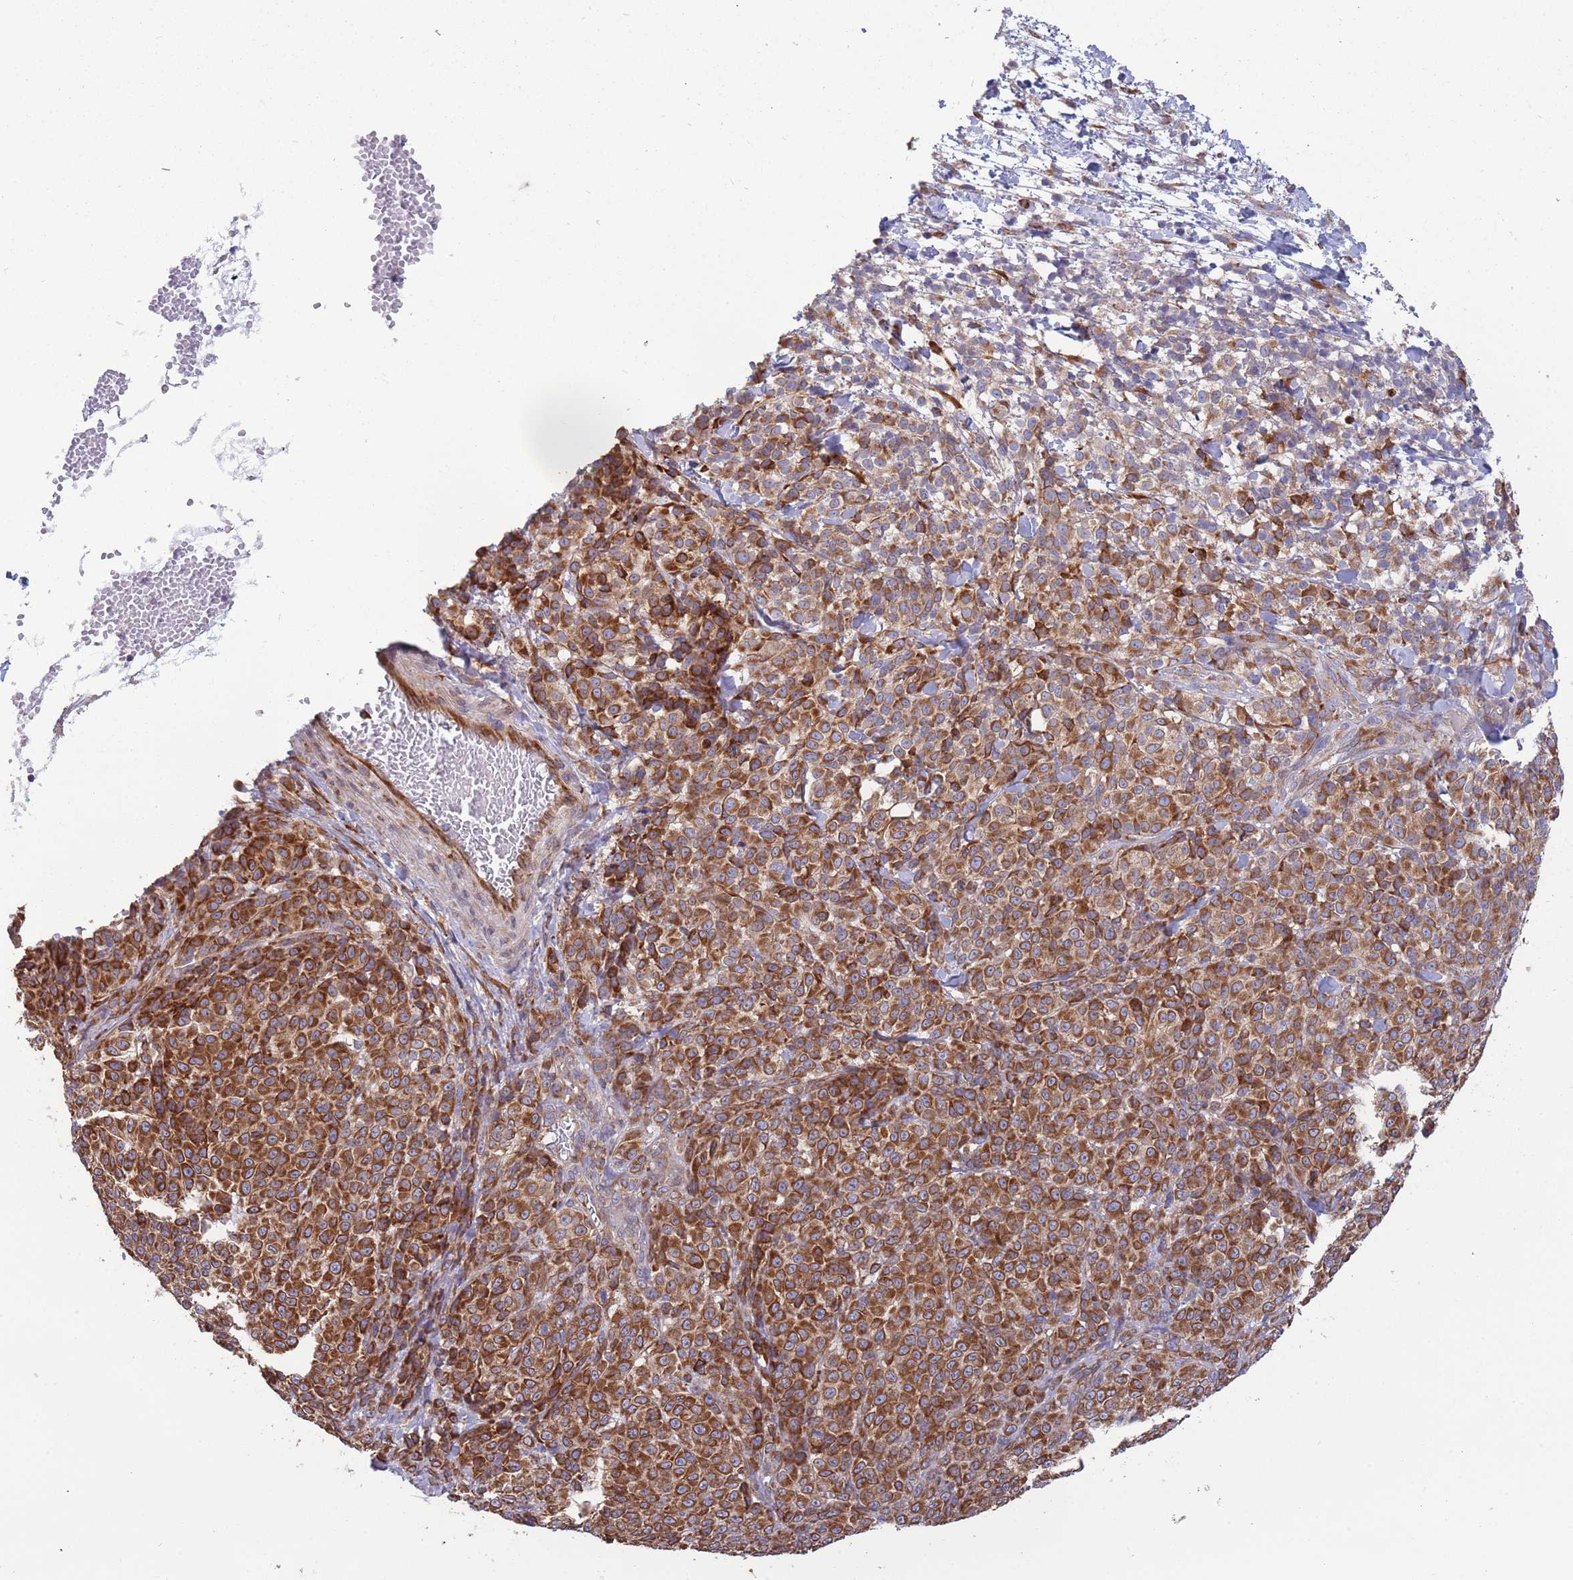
{"staining": {"intensity": "strong", "quantity": ">75%", "location": "cytoplasmic/membranous"}, "tissue": "melanoma", "cell_type": "Tumor cells", "image_type": "cancer", "snomed": [{"axis": "morphology", "description": "Normal tissue, NOS"}, {"axis": "morphology", "description": "Malignant melanoma, NOS"}, {"axis": "topography", "description": "Skin"}], "caption": "Protein expression analysis of malignant melanoma displays strong cytoplasmic/membranous positivity in approximately >75% of tumor cells.", "gene": "ARMCX6", "patient": {"sex": "female", "age": 34}}